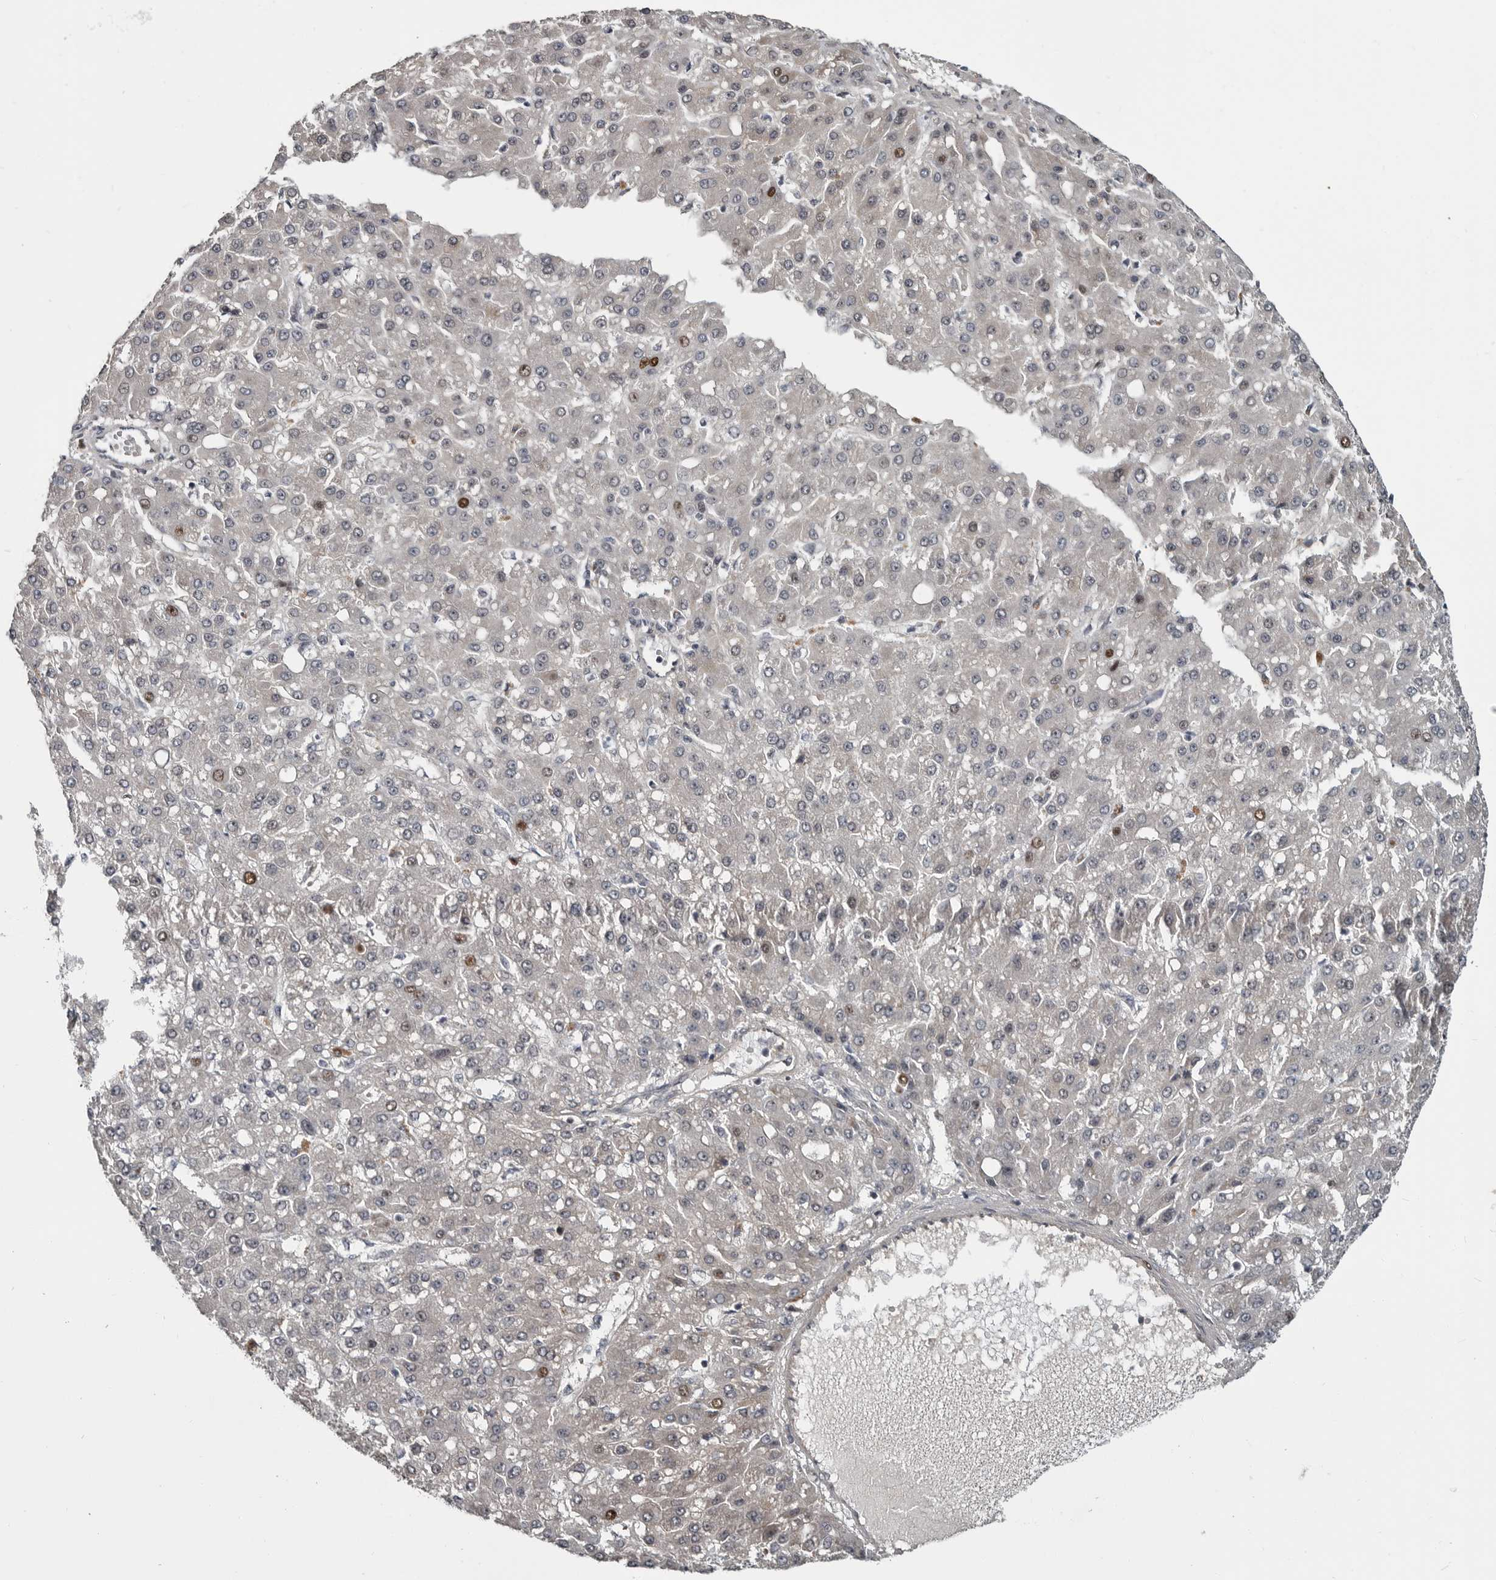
{"staining": {"intensity": "moderate", "quantity": "<25%", "location": "nuclear"}, "tissue": "liver cancer", "cell_type": "Tumor cells", "image_type": "cancer", "snomed": [{"axis": "morphology", "description": "Carcinoma, Hepatocellular, NOS"}, {"axis": "topography", "description": "Liver"}], "caption": "A brown stain highlights moderate nuclear staining of a protein in liver cancer tumor cells. The staining was performed using DAB, with brown indicating positive protein expression. Nuclei are stained blue with hematoxylin.", "gene": "ZNF277", "patient": {"sex": "male", "age": 67}}